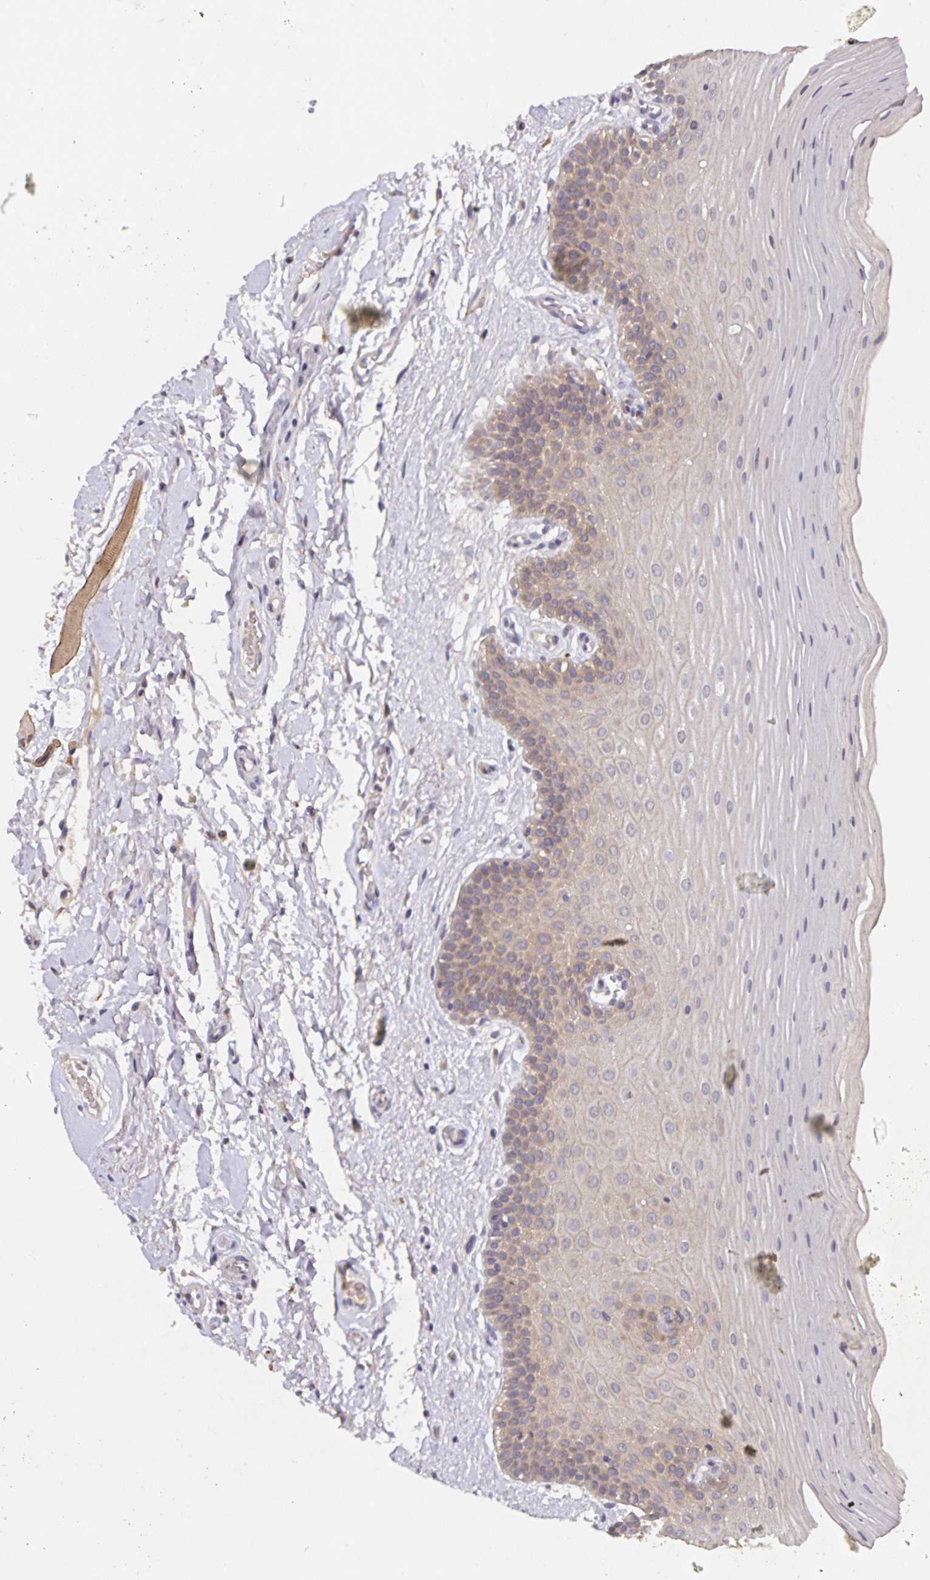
{"staining": {"intensity": "weak", "quantity": "<25%", "location": "cytoplasmic/membranous"}, "tissue": "oral mucosa", "cell_type": "Squamous epithelial cells", "image_type": "normal", "snomed": [{"axis": "morphology", "description": "Normal tissue, NOS"}, {"axis": "morphology", "description": "Squamous cell carcinoma, NOS"}, {"axis": "topography", "description": "Oral tissue"}, {"axis": "topography", "description": "Tounge, NOS"}, {"axis": "topography", "description": "Head-Neck"}], "caption": "High magnification brightfield microscopy of benign oral mucosa stained with DAB (3,3'-diaminobenzidine) (brown) and counterstained with hematoxylin (blue): squamous epithelial cells show no significant positivity.", "gene": "HEPN1", "patient": {"sex": "male", "age": 62}}